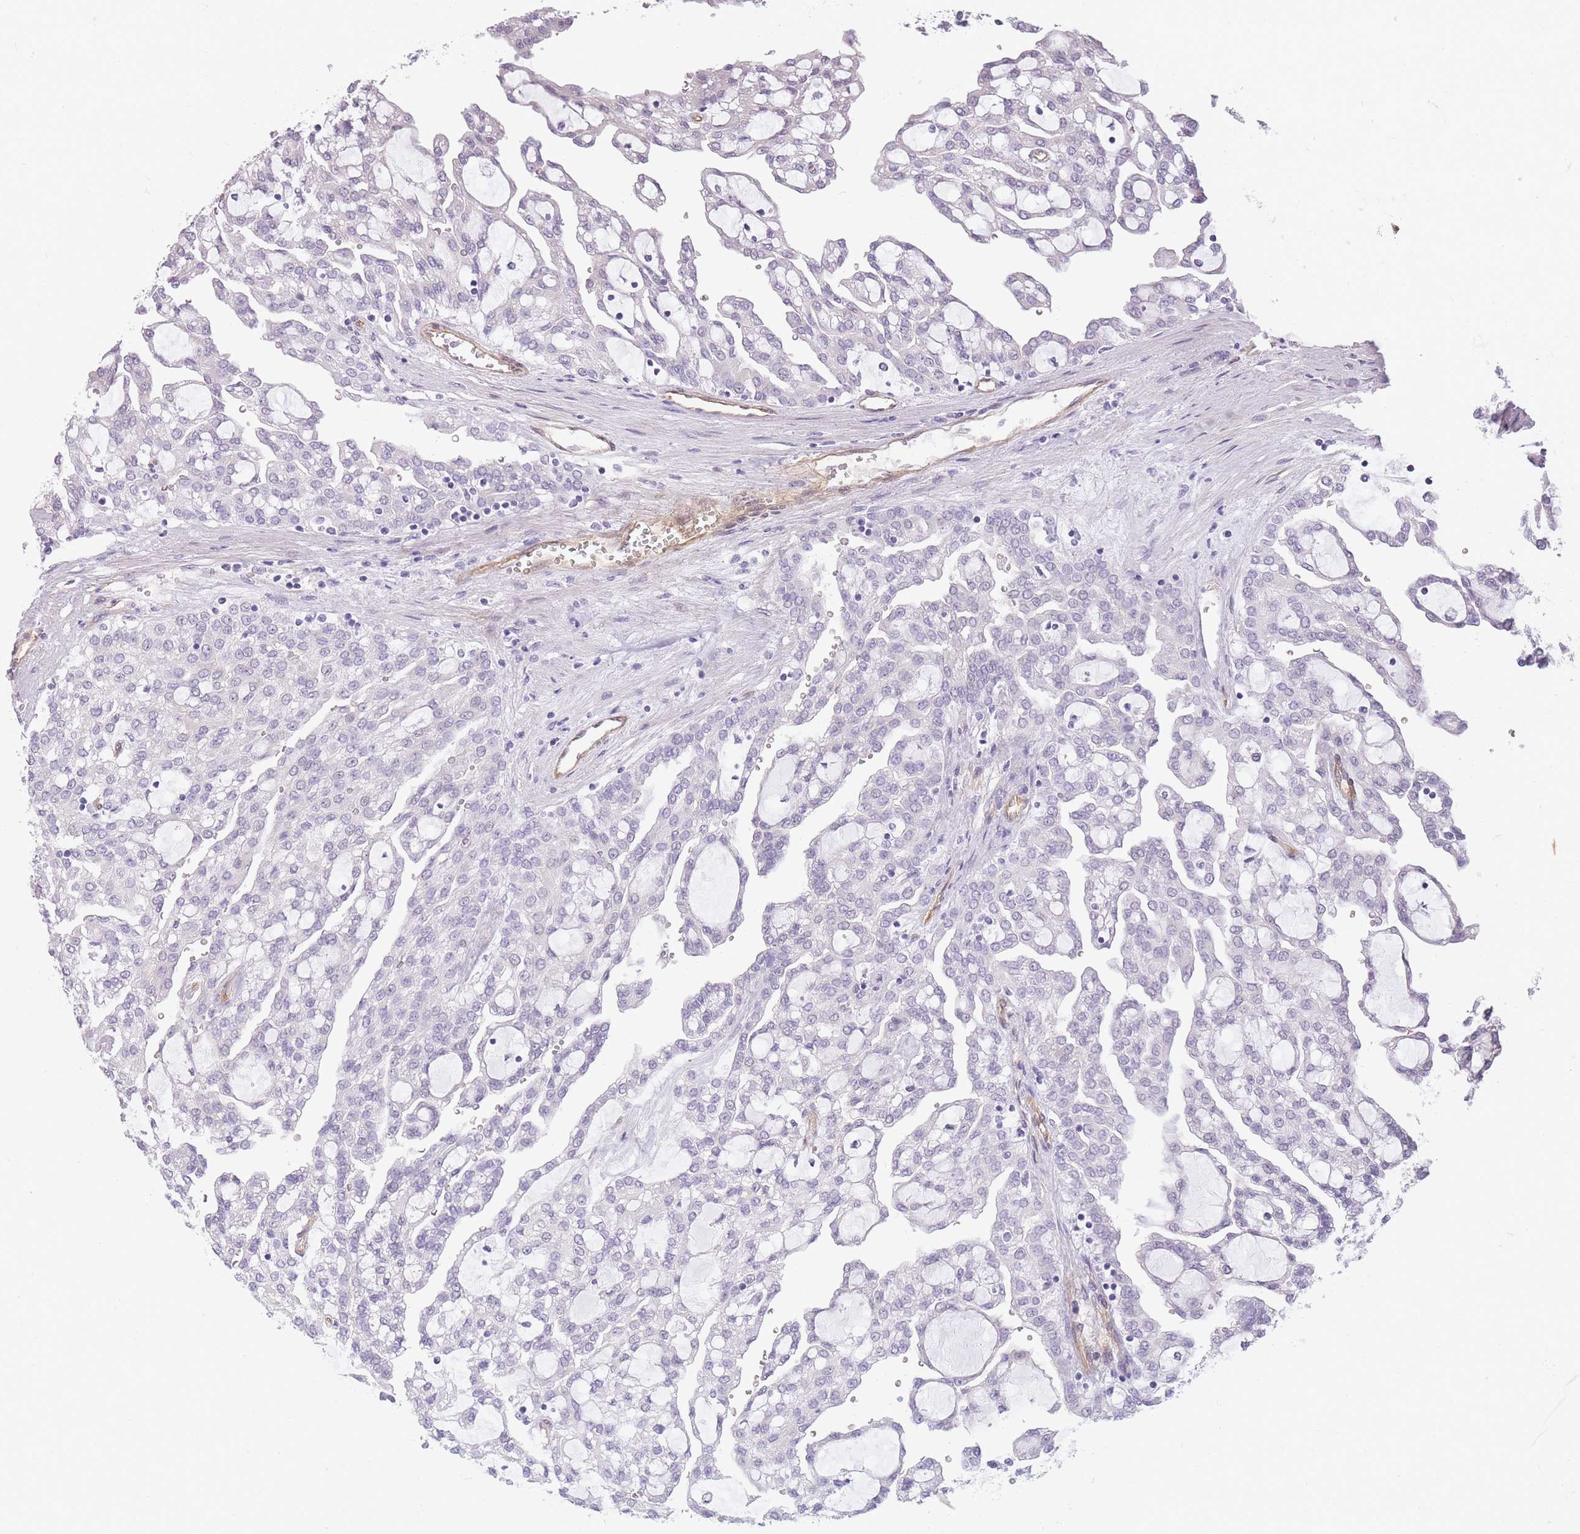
{"staining": {"intensity": "negative", "quantity": "none", "location": "none"}, "tissue": "renal cancer", "cell_type": "Tumor cells", "image_type": "cancer", "snomed": [{"axis": "morphology", "description": "Adenocarcinoma, NOS"}, {"axis": "topography", "description": "Kidney"}], "caption": "An immunohistochemistry (IHC) image of renal cancer (adenocarcinoma) is shown. There is no staining in tumor cells of renal cancer (adenocarcinoma). (Brightfield microscopy of DAB (3,3'-diaminobenzidine) immunohistochemistry (IHC) at high magnification).", "gene": "OR6B3", "patient": {"sex": "male", "age": 63}}